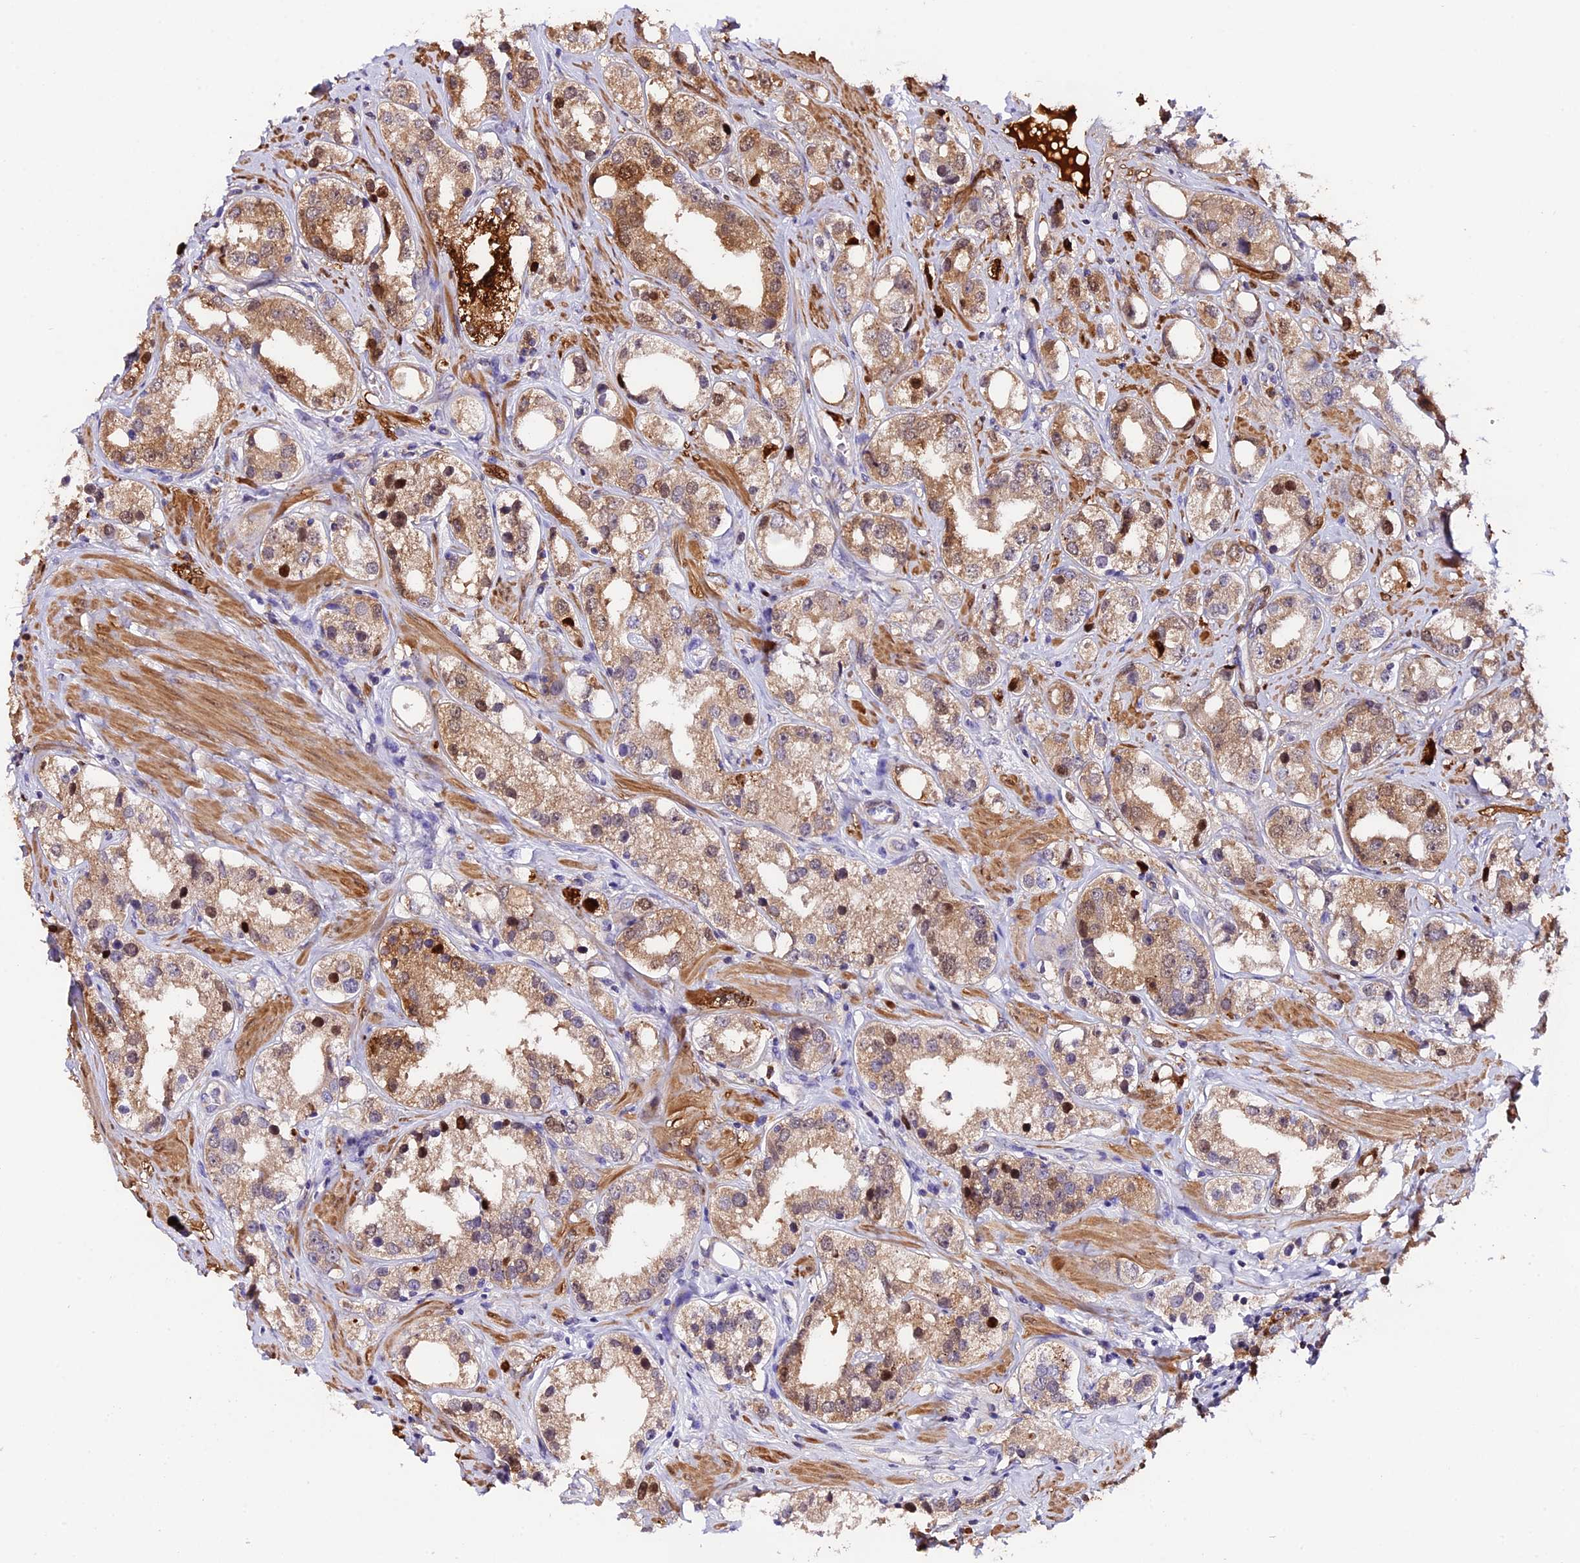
{"staining": {"intensity": "strong", "quantity": "25%-75%", "location": "cytoplasmic/membranous,nuclear"}, "tissue": "prostate cancer", "cell_type": "Tumor cells", "image_type": "cancer", "snomed": [{"axis": "morphology", "description": "Adenocarcinoma, NOS"}, {"axis": "topography", "description": "Prostate"}], "caption": "This image reveals prostate cancer (adenocarcinoma) stained with IHC to label a protein in brown. The cytoplasmic/membranous and nuclear of tumor cells show strong positivity for the protein. Nuclei are counter-stained blue.", "gene": "MAP3K7CL", "patient": {"sex": "male", "age": 79}}